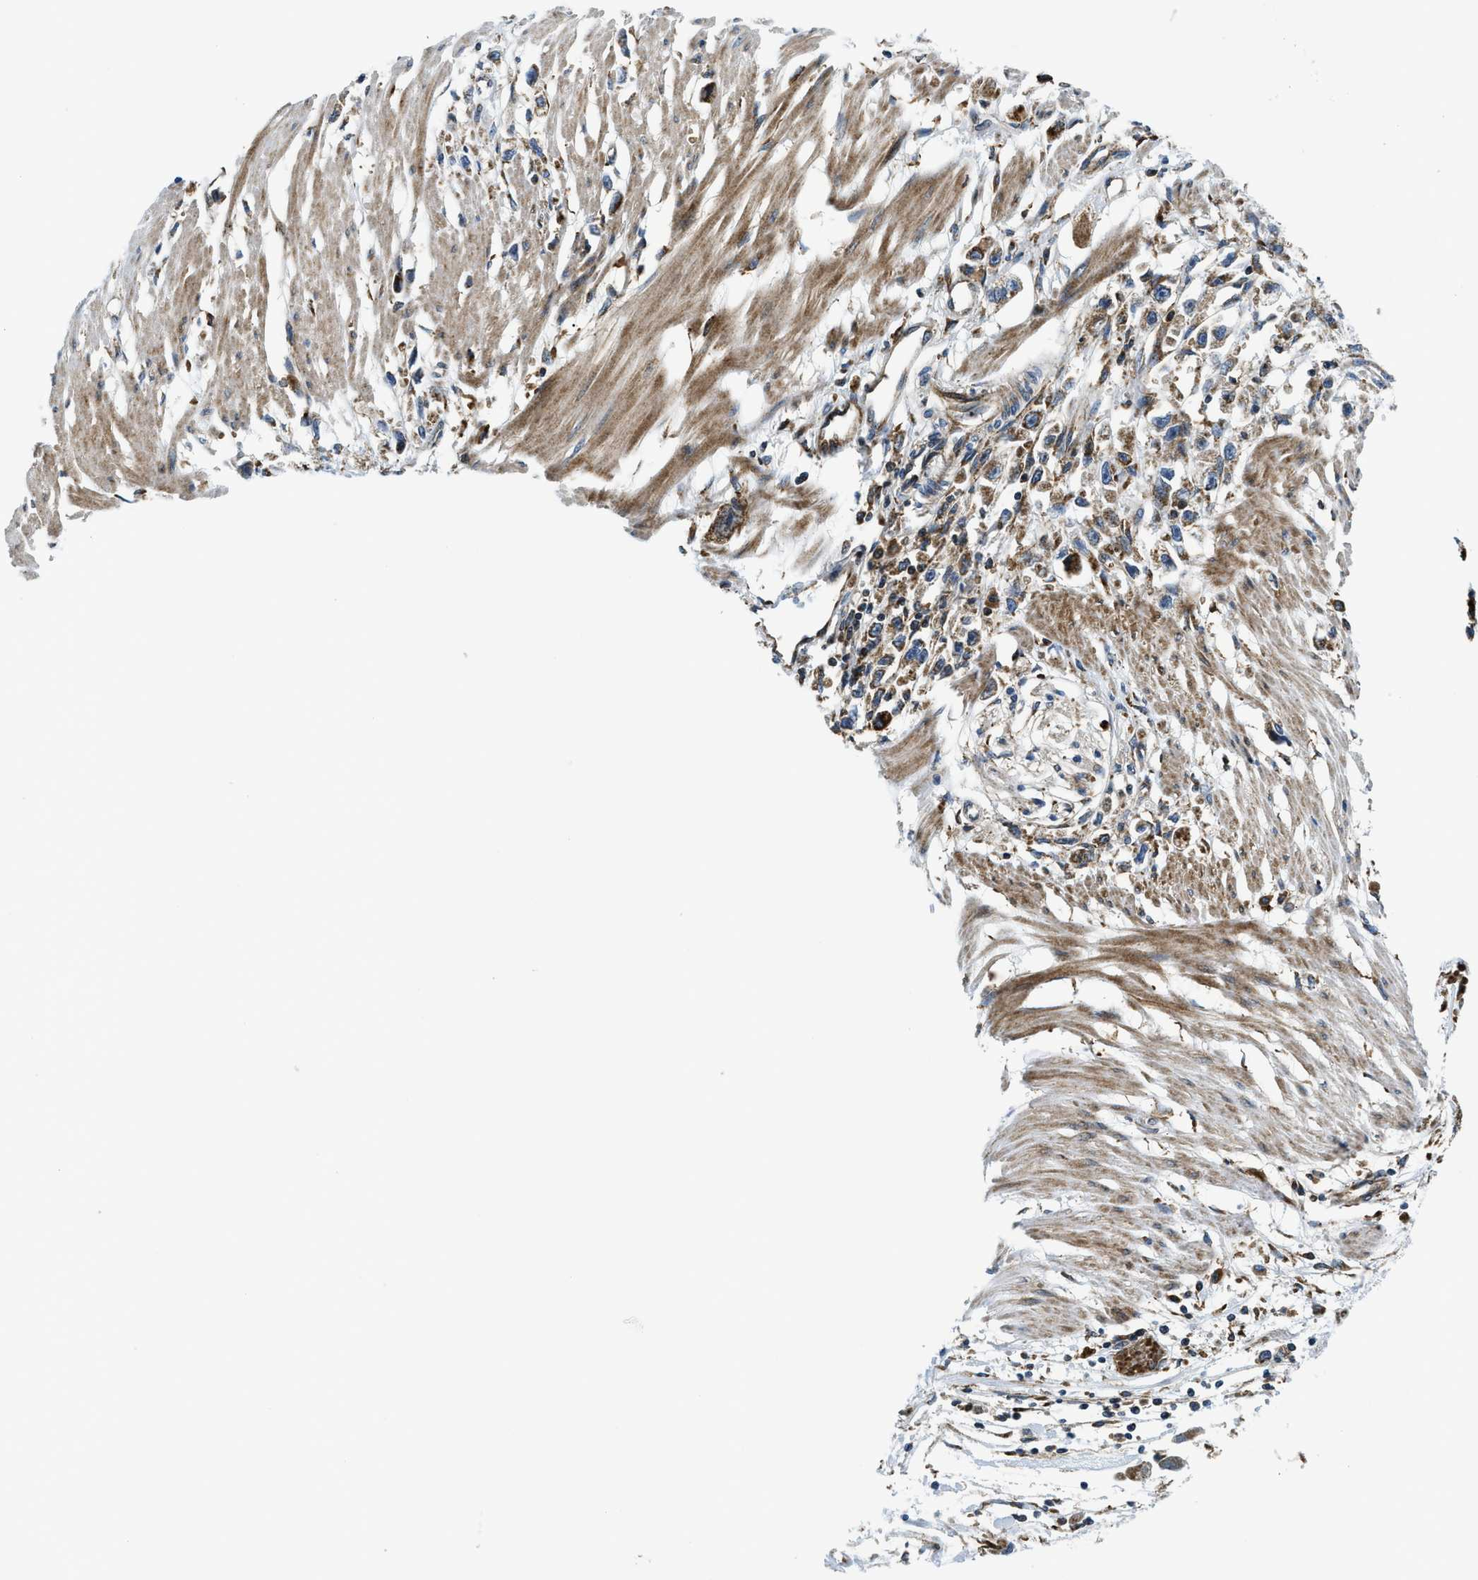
{"staining": {"intensity": "moderate", "quantity": ">75%", "location": "cytoplasmic/membranous"}, "tissue": "stomach cancer", "cell_type": "Tumor cells", "image_type": "cancer", "snomed": [{"axis": "morphology", "description": "Adenocarcinoma, NOS"}, {"axis": "topography", "description": "Stomach"}], "caption": "A brown stain shows moderate cytoplasmic/membranous expression of a protein in stomach adenocarcinoma tumor cells. Immunohistochemistry stains the protein in brown and the nuclei are stained blue.", "gene": "CSPG4", "patient": {"sex": "female", "age": 59}}